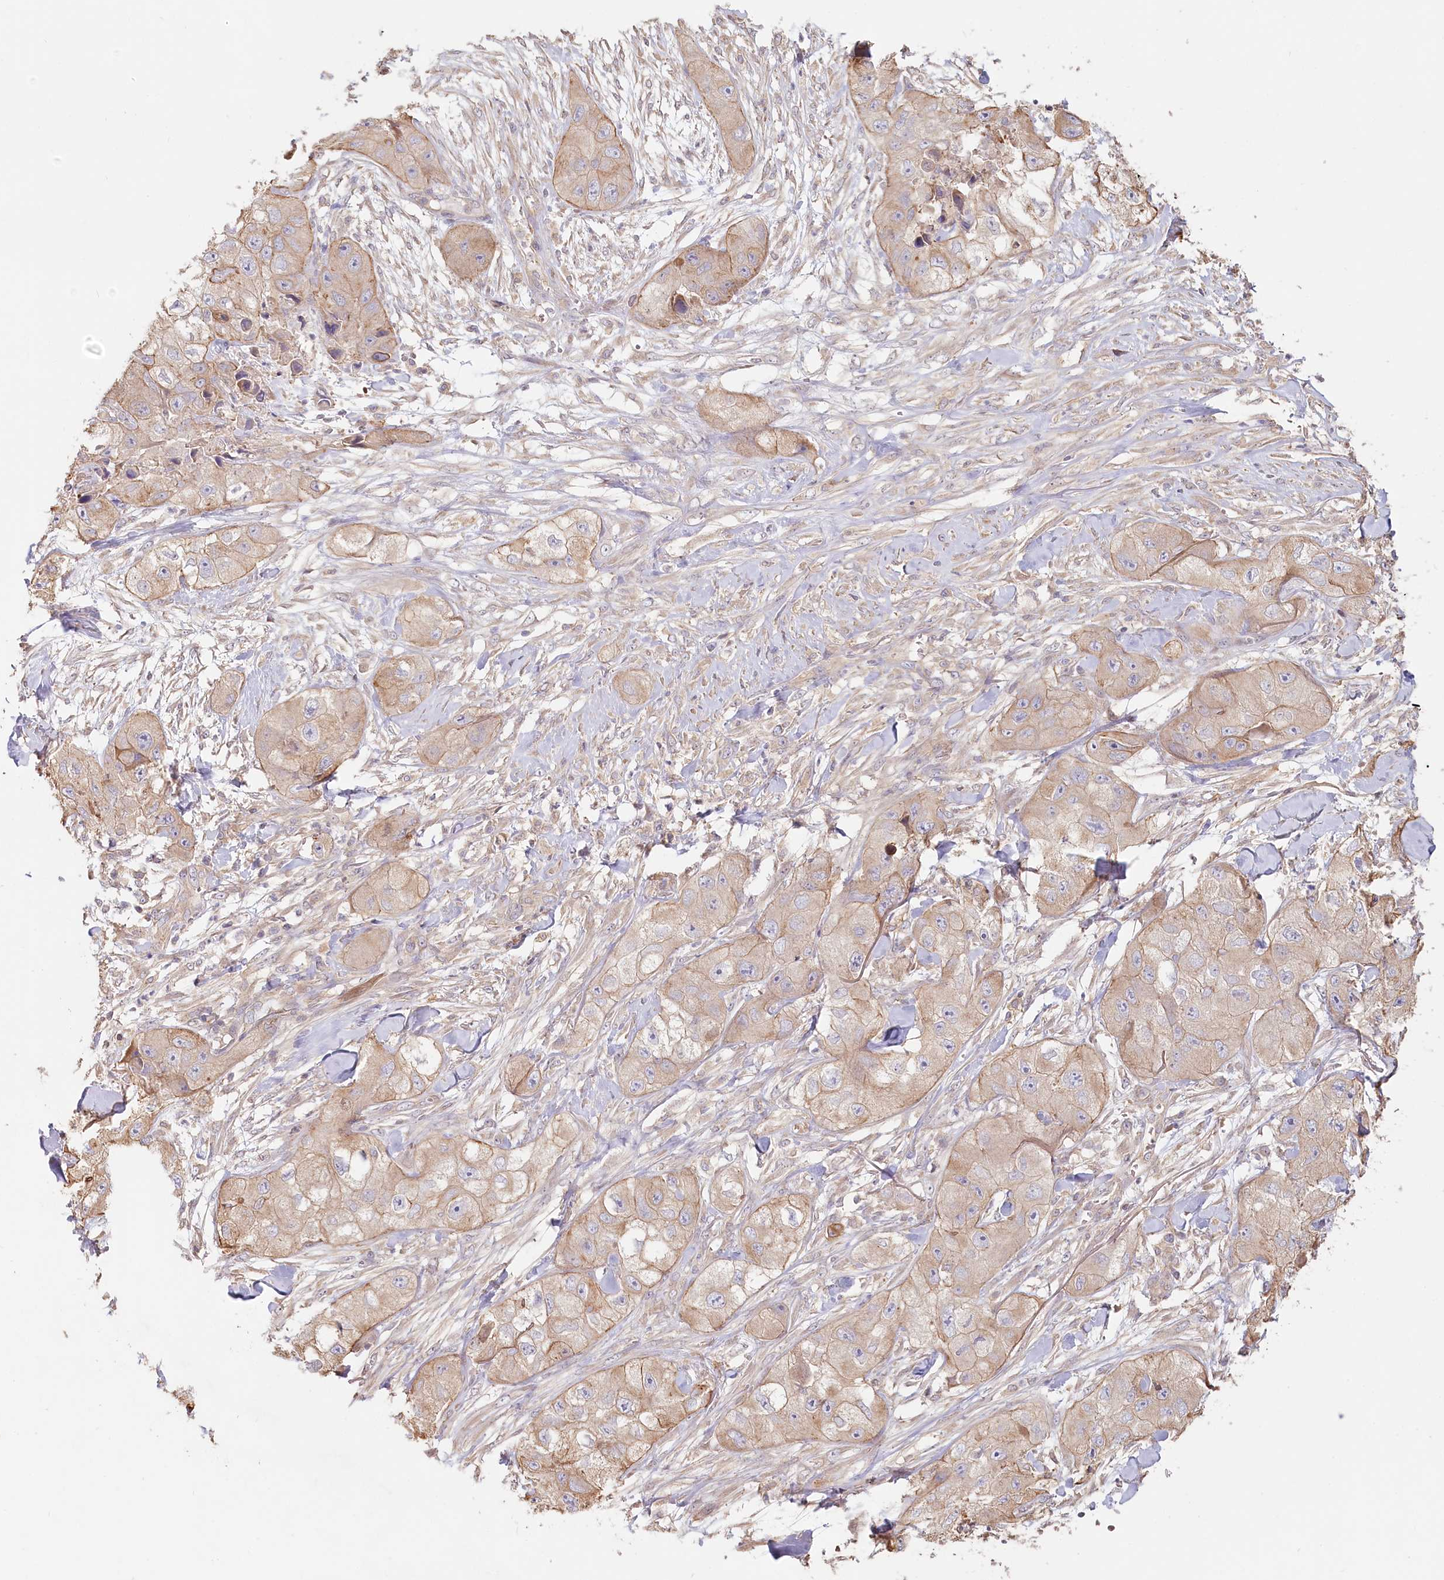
{"staining": {"intensity": "moderate", "quantity": "<25%", "location": "cytoplasmic/membranous"}, "tissue": "skin cancer", "cell_type": "Tumor cells", "image_type": "cancer", "snomed": [{"axis": "morphology", "description": "Squamous cell carcinoma, NOS"}, {"axis": "topography", "description": "Skin"}, {"axis": "topography", "description": "Subcutis"}], "caption": "This histopathology image shows IHC staining of skin squamous cell carcinoma, with low moderate cytoplasmic/membranous positivity in approximately <25% of tumor cells.", "gene": "TCHP", "patient": {"sex": "male", "age": 73}}